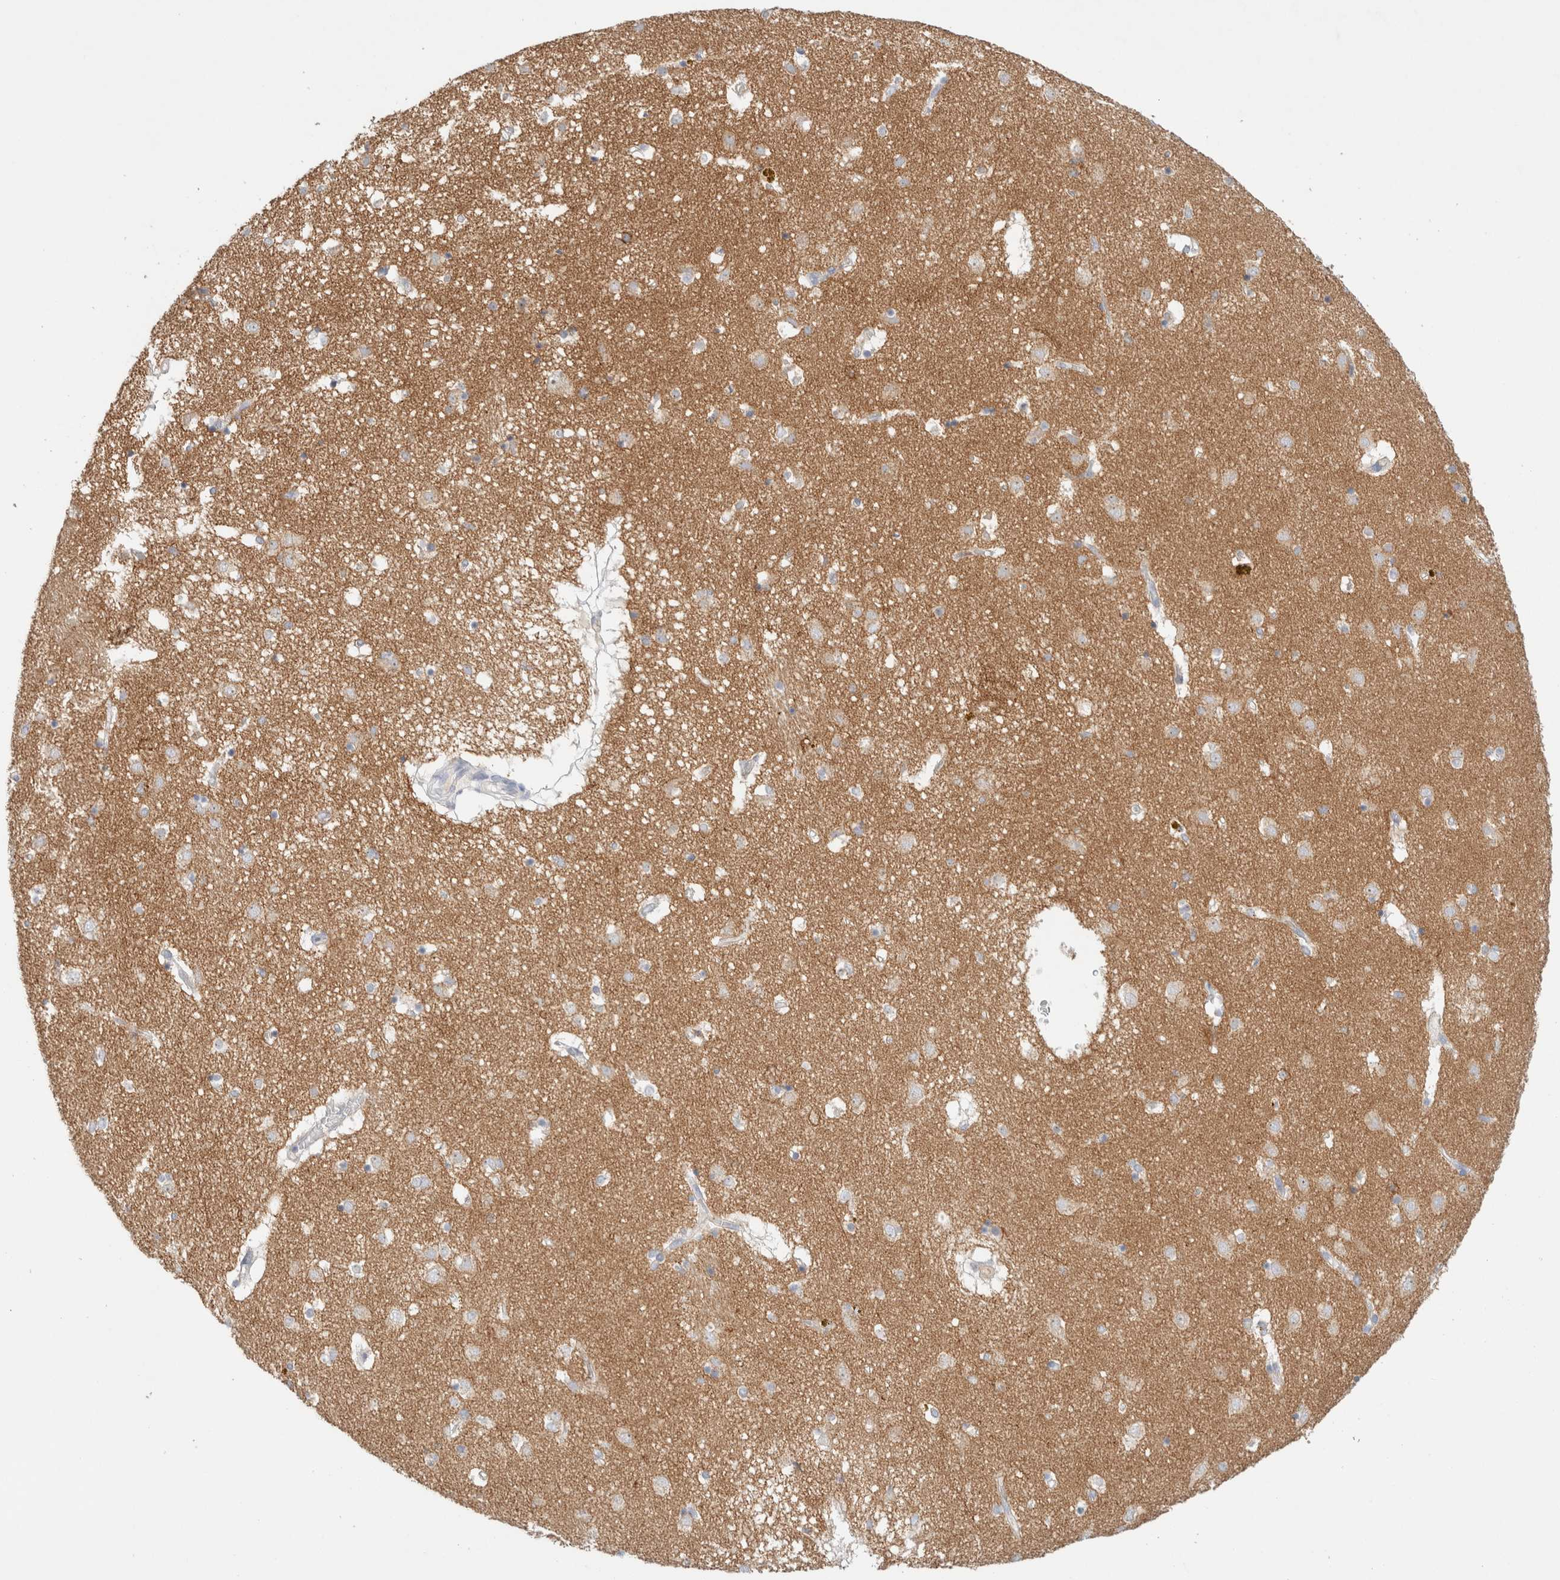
{"staining": {"intensity": "weak", "quantity": "<25%", "location": "cytoplasmic/membranous"}, "tissue": "caudate", "cell_type": "Glial cells", "image_type": "normal", "snomed": [{"axis": "morphology", "description": "Normal tissue, NOS"}, {"axis": "topography", "description": "Lateral ventricle wall"}], "caption": "Glial cells are negative for protein expression in unremarkable human caudate. (DAB IHC visualized using brightfield microscopy, high magnification).", "gene": "HEXD", "patient": {"sex": "male", "age": 70}}